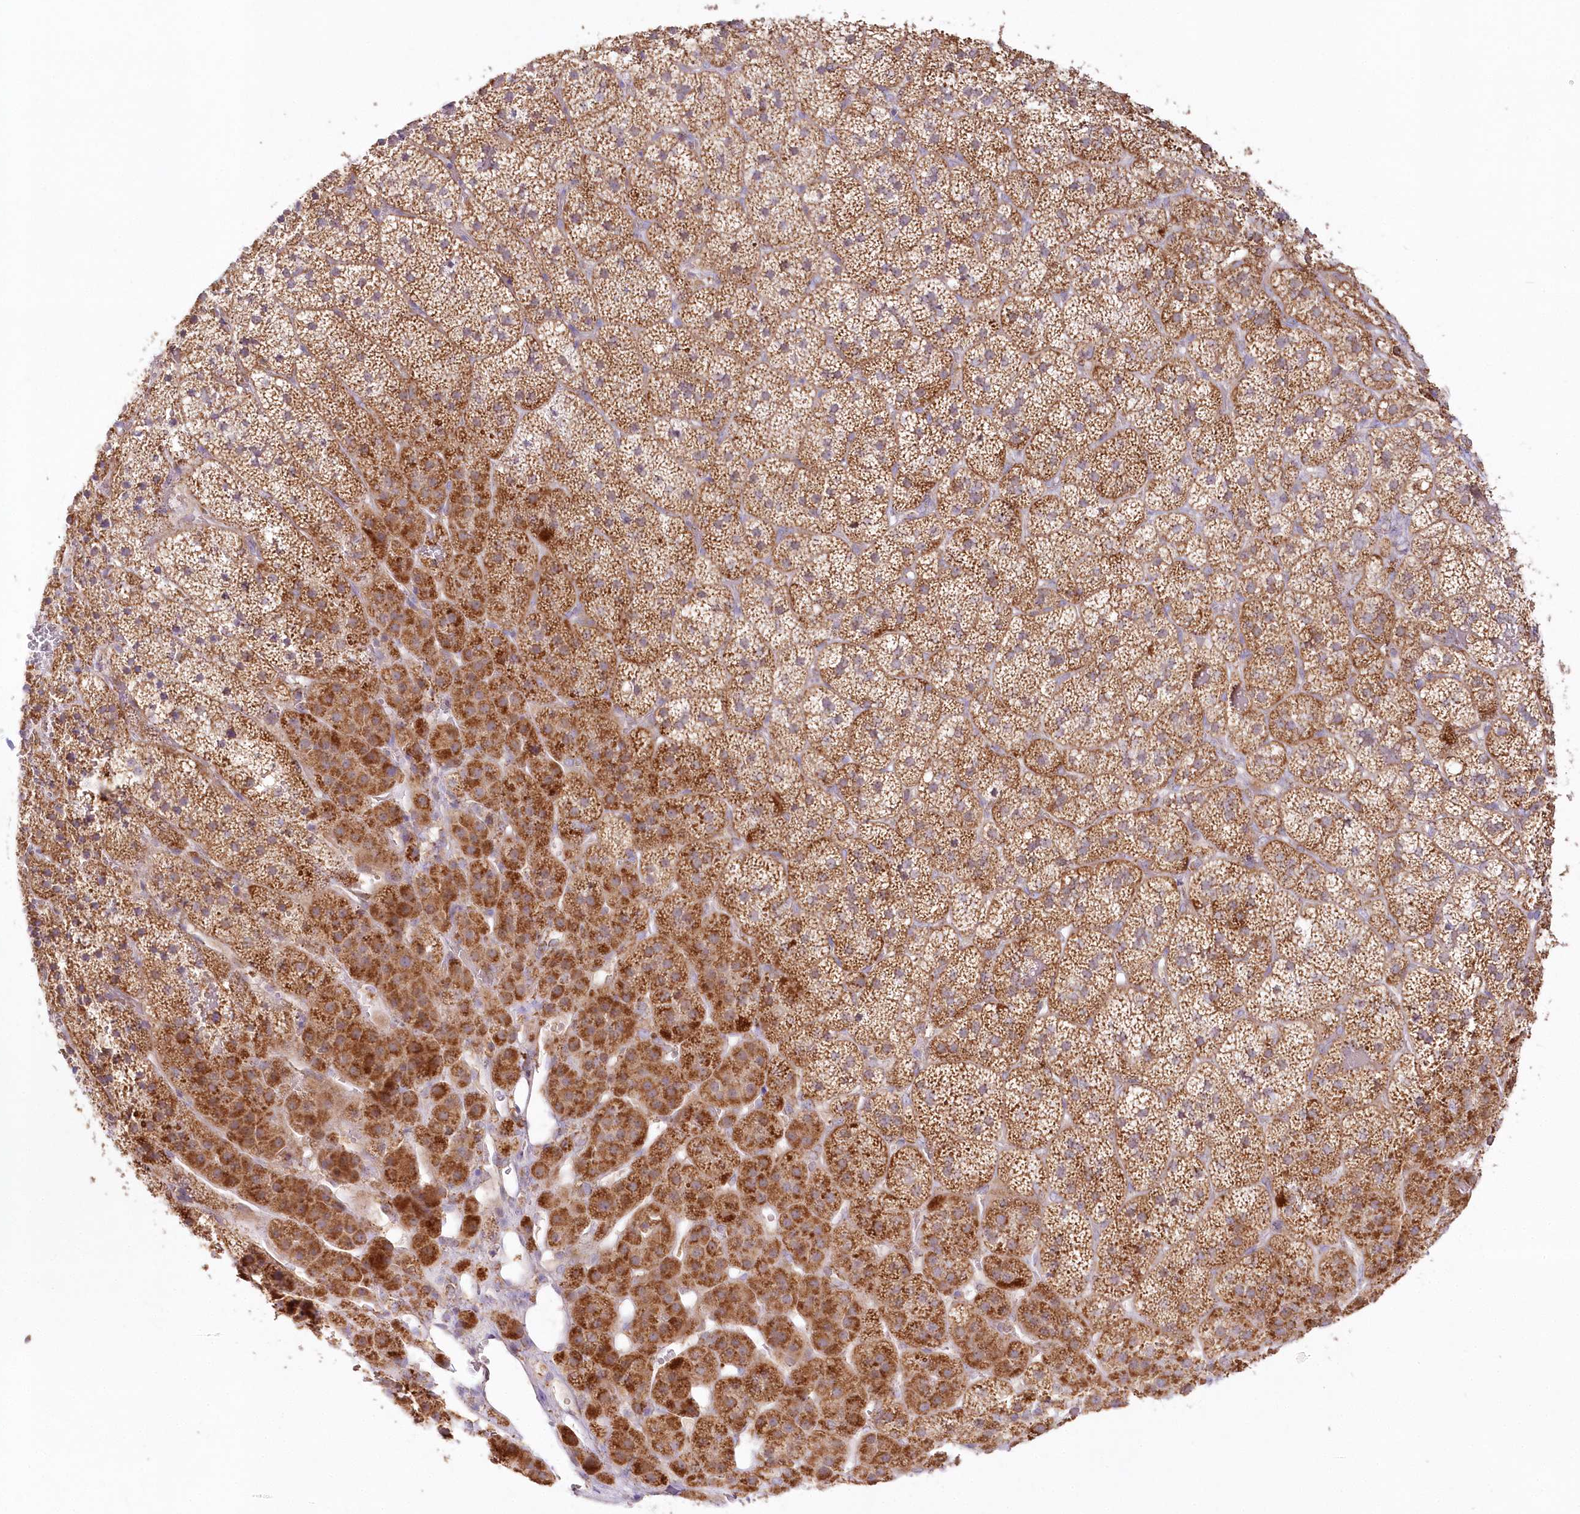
{"staining": {"intensity": "strong", "quantity": ">75%", "location": "cytoplasmic/membranous"}, "tissue": "adrenal gland", "cell_type": "Glandular cells", "image_type": "normal", "snomed": [{"axis": "morphology", "description": "Normal tissue, NOS"}, {"axis": "topography", "description": "Adrenal gland"}], "caption": "This micrograph exhibits immunohistochemistry staining of benign human adrenal gland, with high strong cytoplasmic/membranous positivity in about >75% of glandular cells.", "gene": "DNA2", "patient": {"sex": "female", "age": 44}}